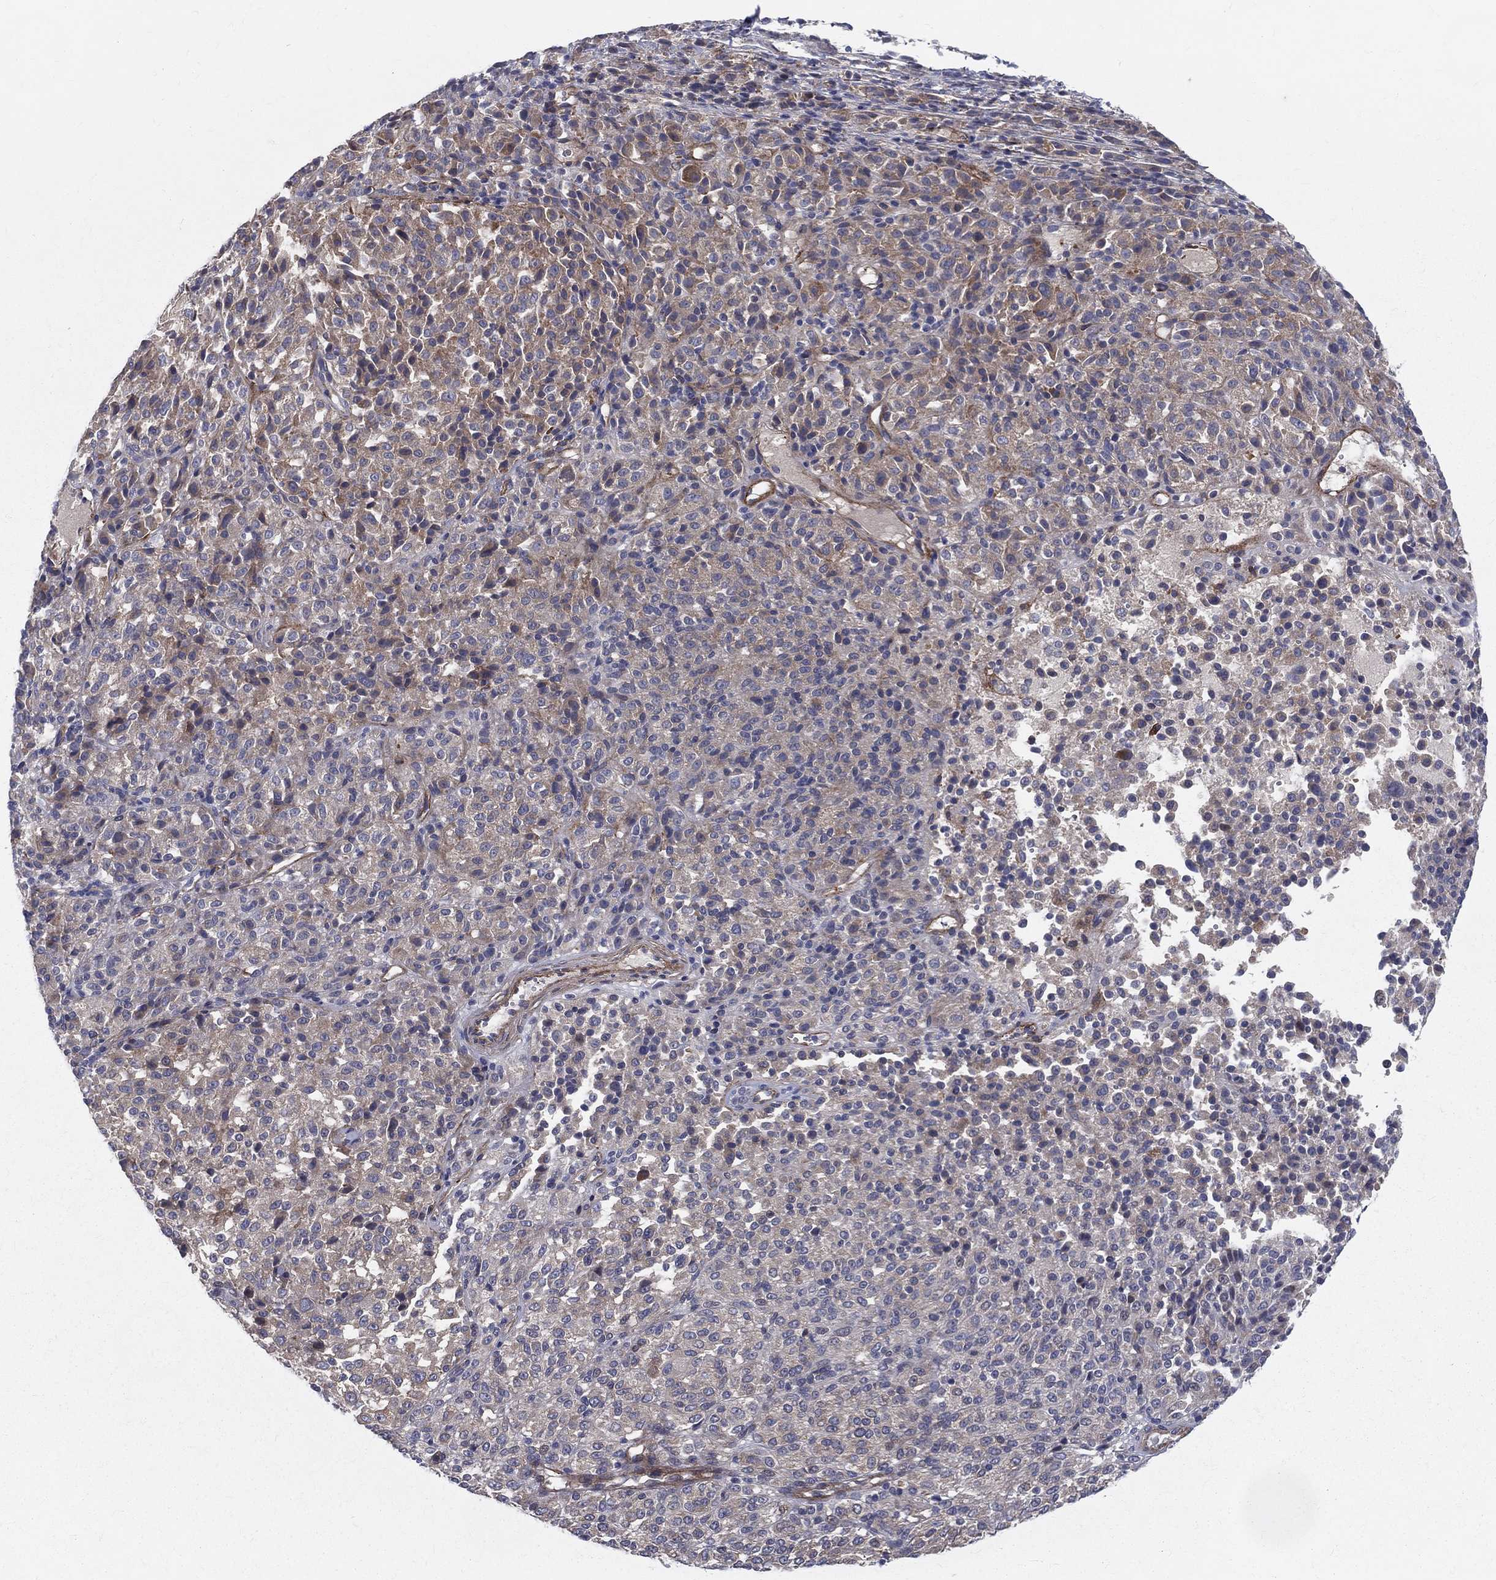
{"staining": {"intensity": "moderate", "quantity": "<25%", "location": "cytoplasmic/membranous"}, "tissue": "melanoma", "cell_type": "Tumor cells", "image_type": "cancer", "snomed": [{"axis": "morphology", "description": "Malignant melanoma, Metastatic site"}, {"axis": "topography", "description": "Brain"}], "caption": "Approximately <25% of tumor cells in melanoma exhibit moderate cytoplasmic/membranous protein expression as visualized by brown immunohistochemical staining.", "gene": "POMZP3", "patient": {"sex": "female", "age": 56}}